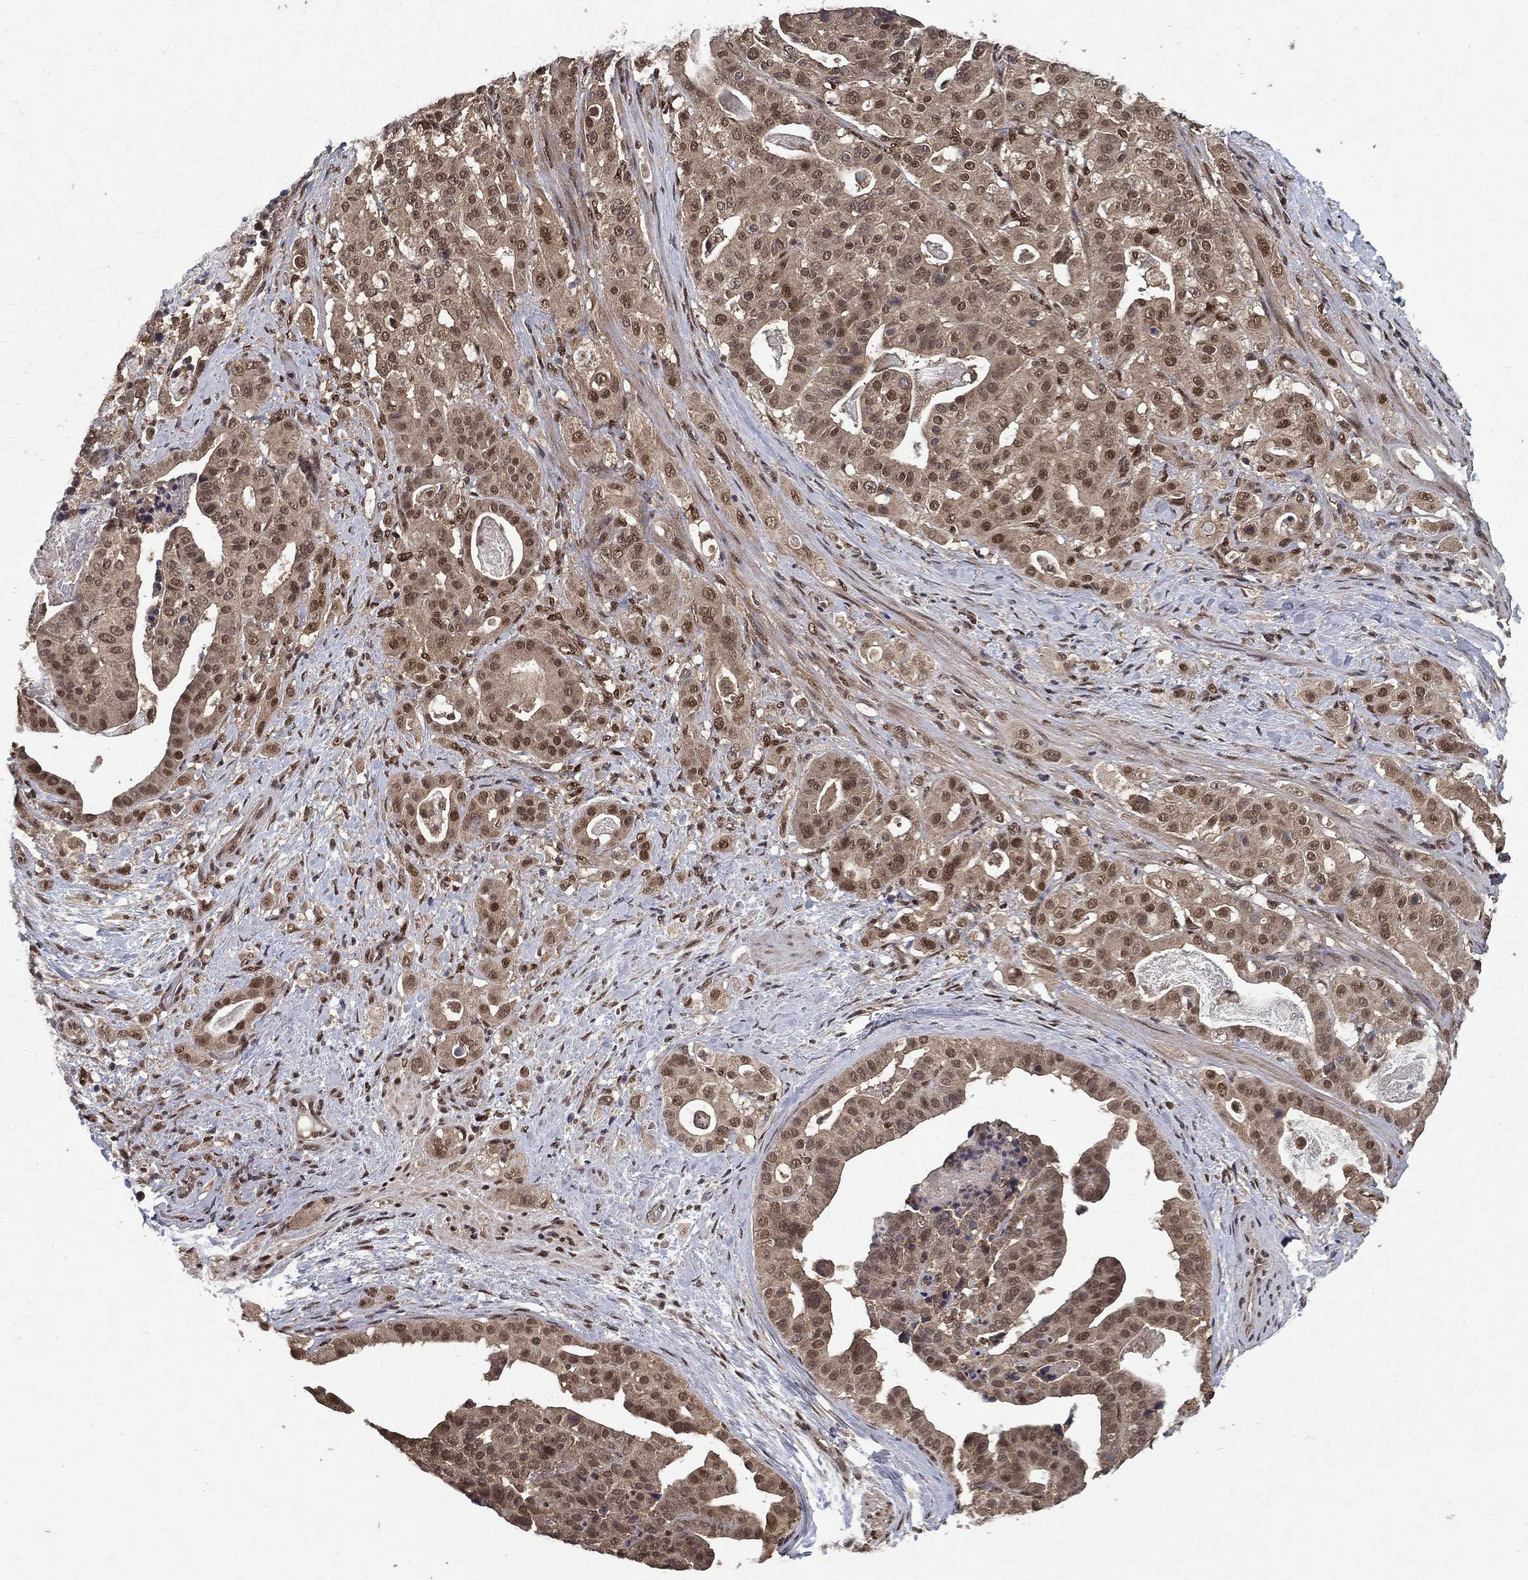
{"staining": {"intensity": "moderate", "quantity": ">75%", "location": "cytoplasmic/membranous,nuclear"}, "tissue": "stomach cancer", "cell_type": "Tumor cells", "image_type": "cancer", "snomed": [{"axis": "morphology", "description": "Adenocarcinoma, NOS"}, {"axis": "topography", "description": "Stomach"}], "caption": "A brown stain highlights moderate cytoplasmic/membranous and nuclear expression of a protein in stomach cancer (adenocarcinoma) tumor cells.", "gene": "CARM1", "patient": {"sex": "male", "age": 48}}